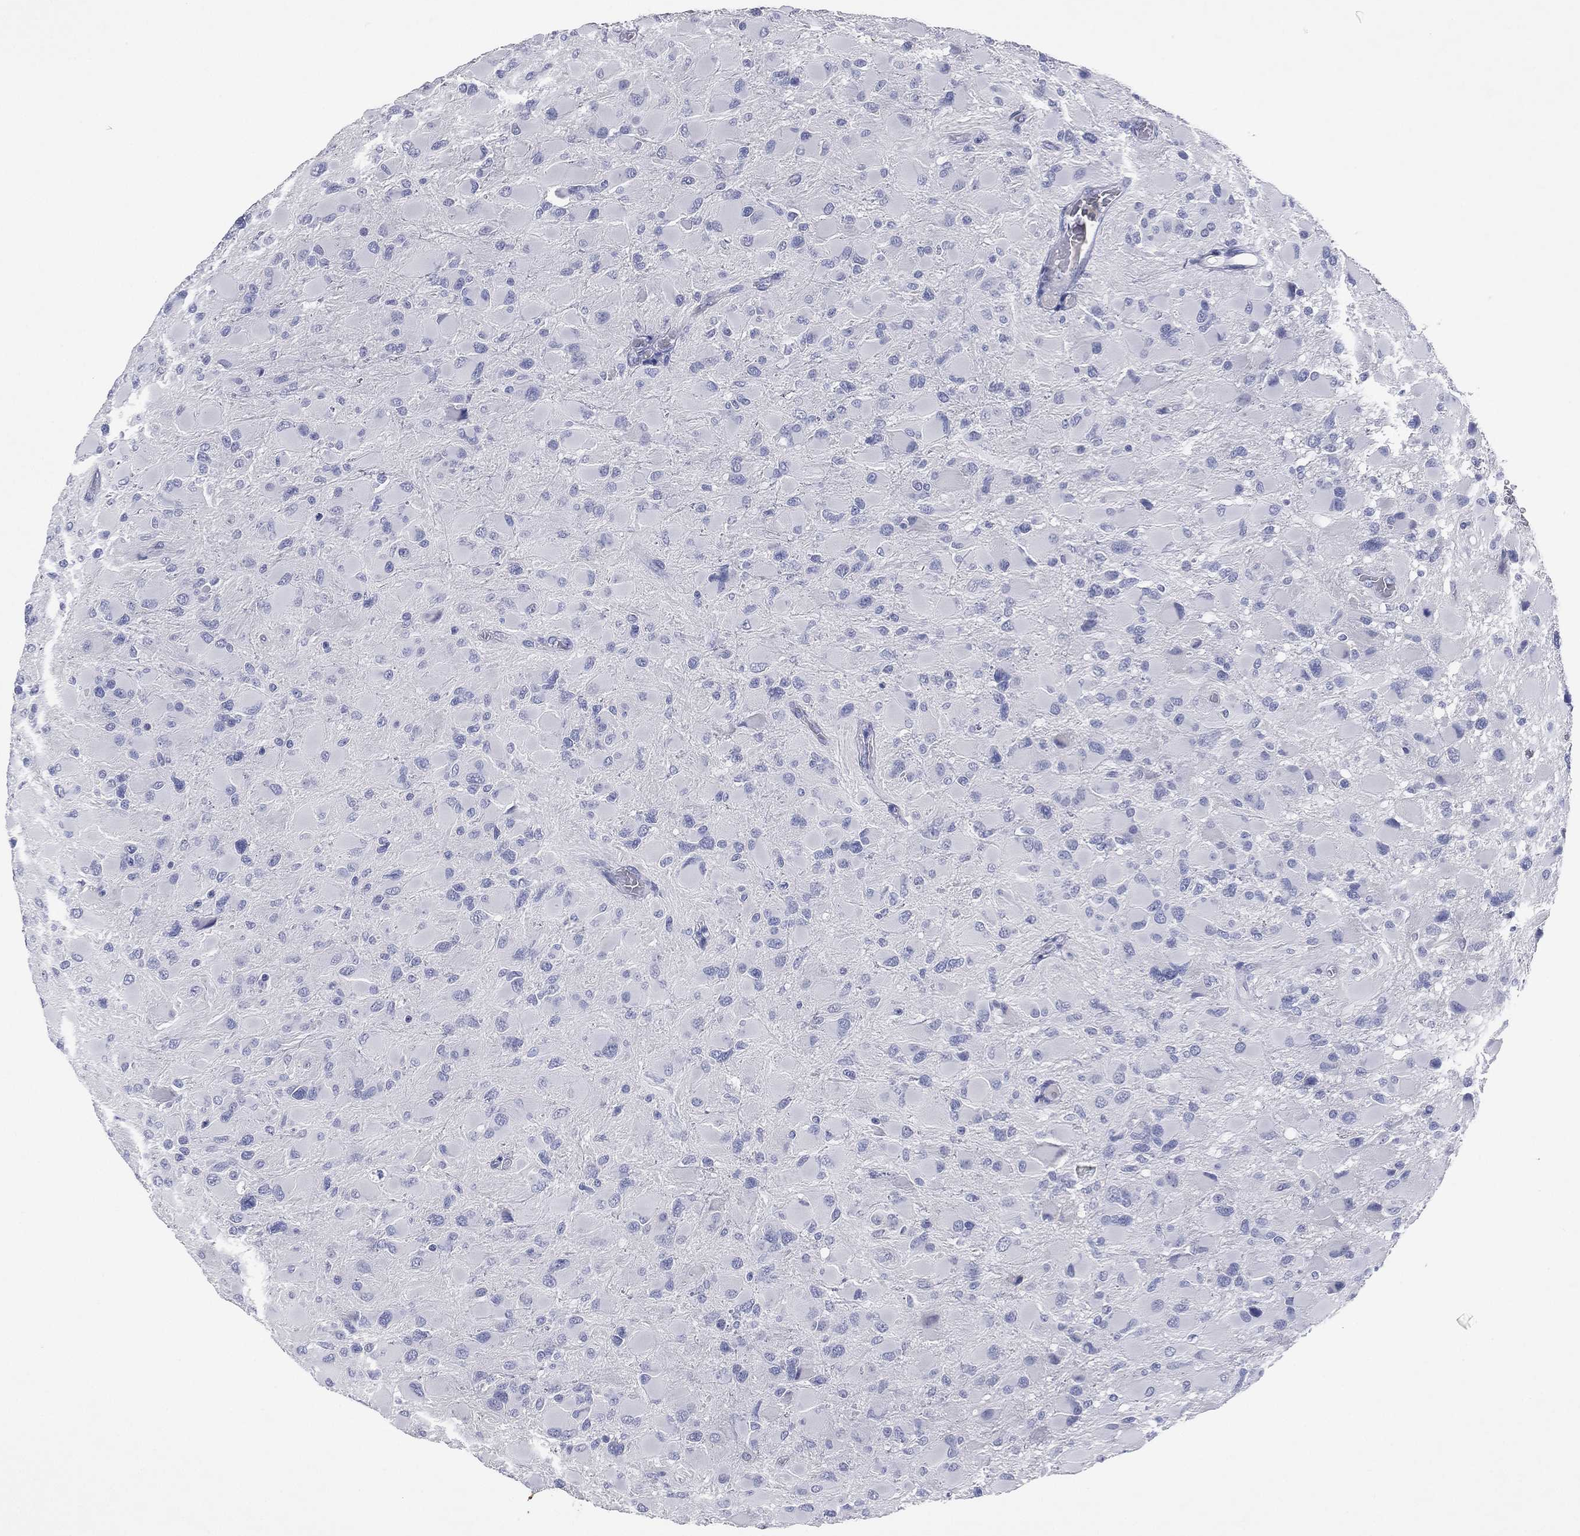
{"staining": {"intensity": "negative", "quantity": "none", "location": "none"}, "tissue": "glioma", "cell_type": "Tumor cells", "image_type": "cancer", "snomed": [{"axis": "morphology", "description": "Glioma, malignant, High grade"}, {"axis": "topography", "description": "Cerebral cortex"}], "caption": "Glioma was stained to show a protein in brown. There is no significant staining in tumor cells.", "gene": "KRT7", "patient": {"sex": "female", "age": 36}}